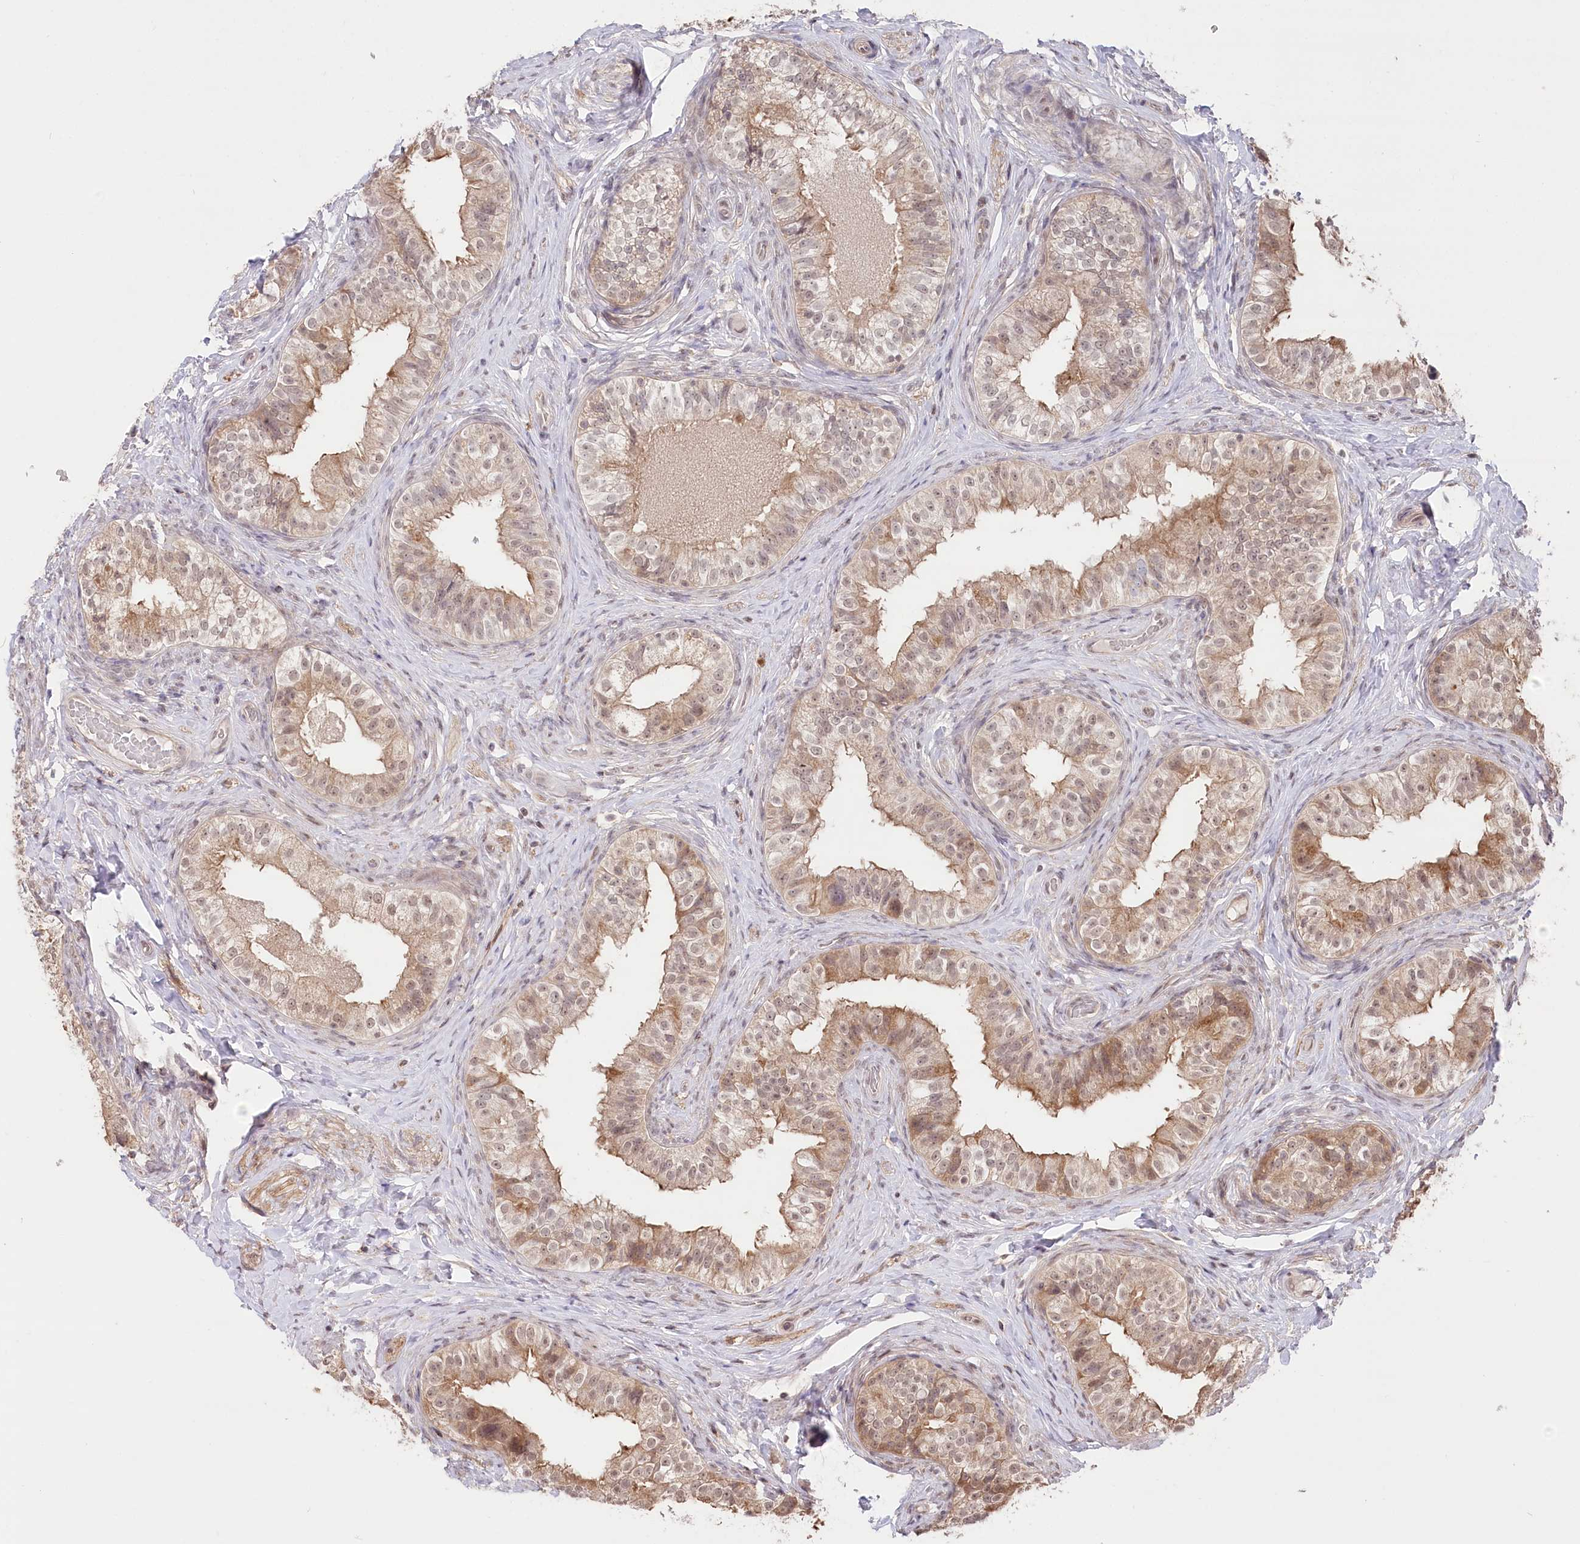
{"staining": {"intensity": "moderate", "quantity": ">75%", "location": "cytoplasmic/membranous,nuclear"}, "tissue": "epididymis", "cell_type": "Glandular cells", "image_type": "normal", "snomed": [{"axis": "morphology", "description": "Normal tissue, NOS"}, {"axis": "topography", "description": "Epididymis"}], "caption": "Brown immunohistochemical staining in unremarkable epididymis shows moderate cytoplasmic/membranous,nuclear expression in approximately >75% of glandular cells.", "gene": "CCSER2", "patient": {"sex": "male", "age": 49}}